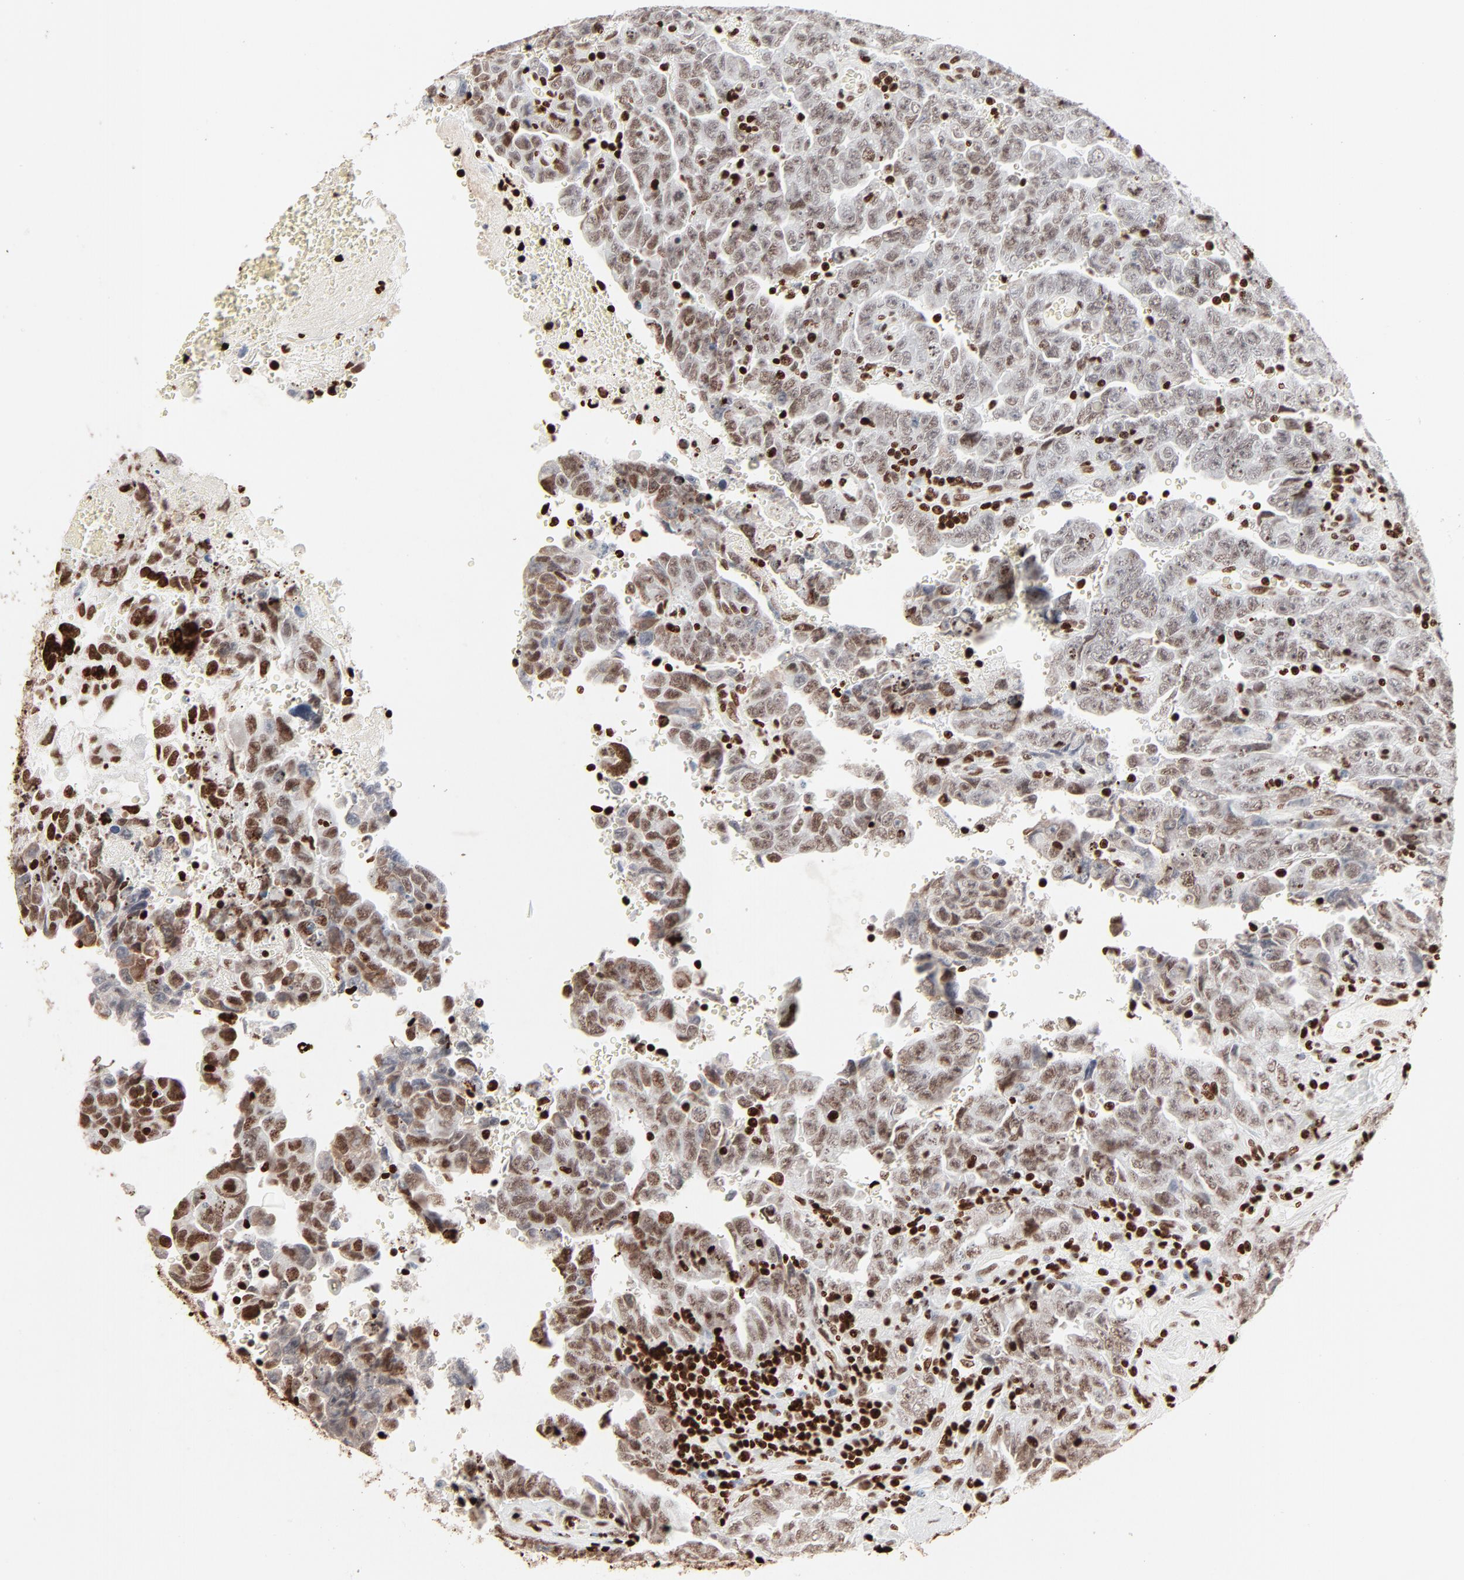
{"staining": {"intensity": "moderate", "quantity": ">75%", "location": "nuclear"}, "tissue": "testis cancer", "cell_type": "Tumor cells", "image_type": "cancer", "snomed": [{"axis": "morphology", "description": "Carcinoma, Embryonal, NOS"}, {"axis": "topography", "description": "Testis"}], "caption": "Immunohistochemical staining of human testis cancer (embryonal carcinoma) reveals medium levels of moderate nuclear expression in approximately >75% of tumor cells.", "gene": "HMGB2", "patient": {"sex": "male", "age": 28}}